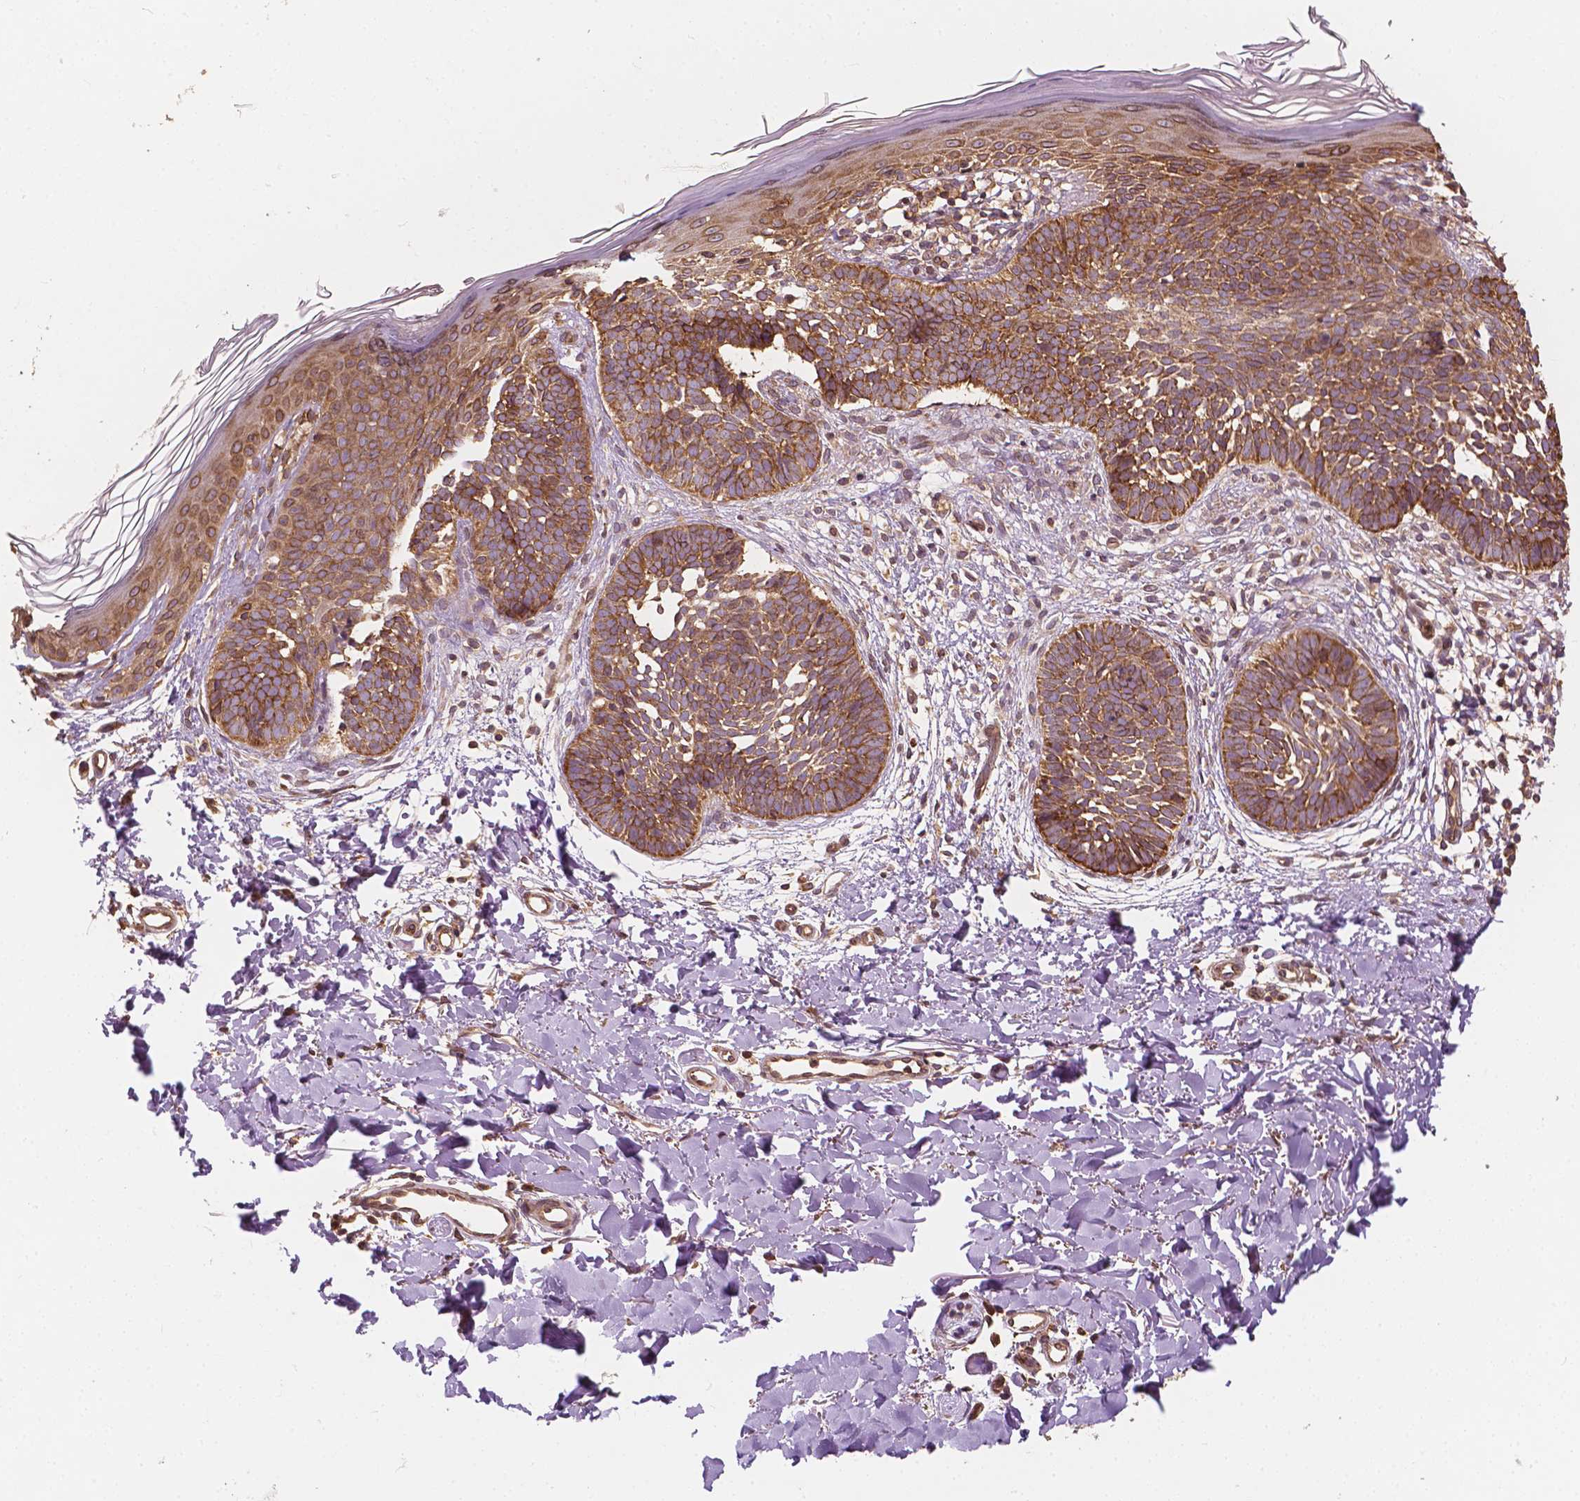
{"staining": {"intensity": "moderate", "quantity": ">75%", "location": "cytoplasmic/membranous"}, "tissue": "skin cancer", "cell_type": "Tumor cells", "image_type": "cancer", "snomed": [{"axis": "morphology", "description": "Basal cell carcinoma"}, {"axis": "topography", "description": "Skin"}], "caption": "Moderate cytoplasmic/membranous expression is seen in about >75% of tumor cells in skin basal cell carcinoma.", "gene": "G3BP1", "patient": {"sex": "female", "age": 51}}